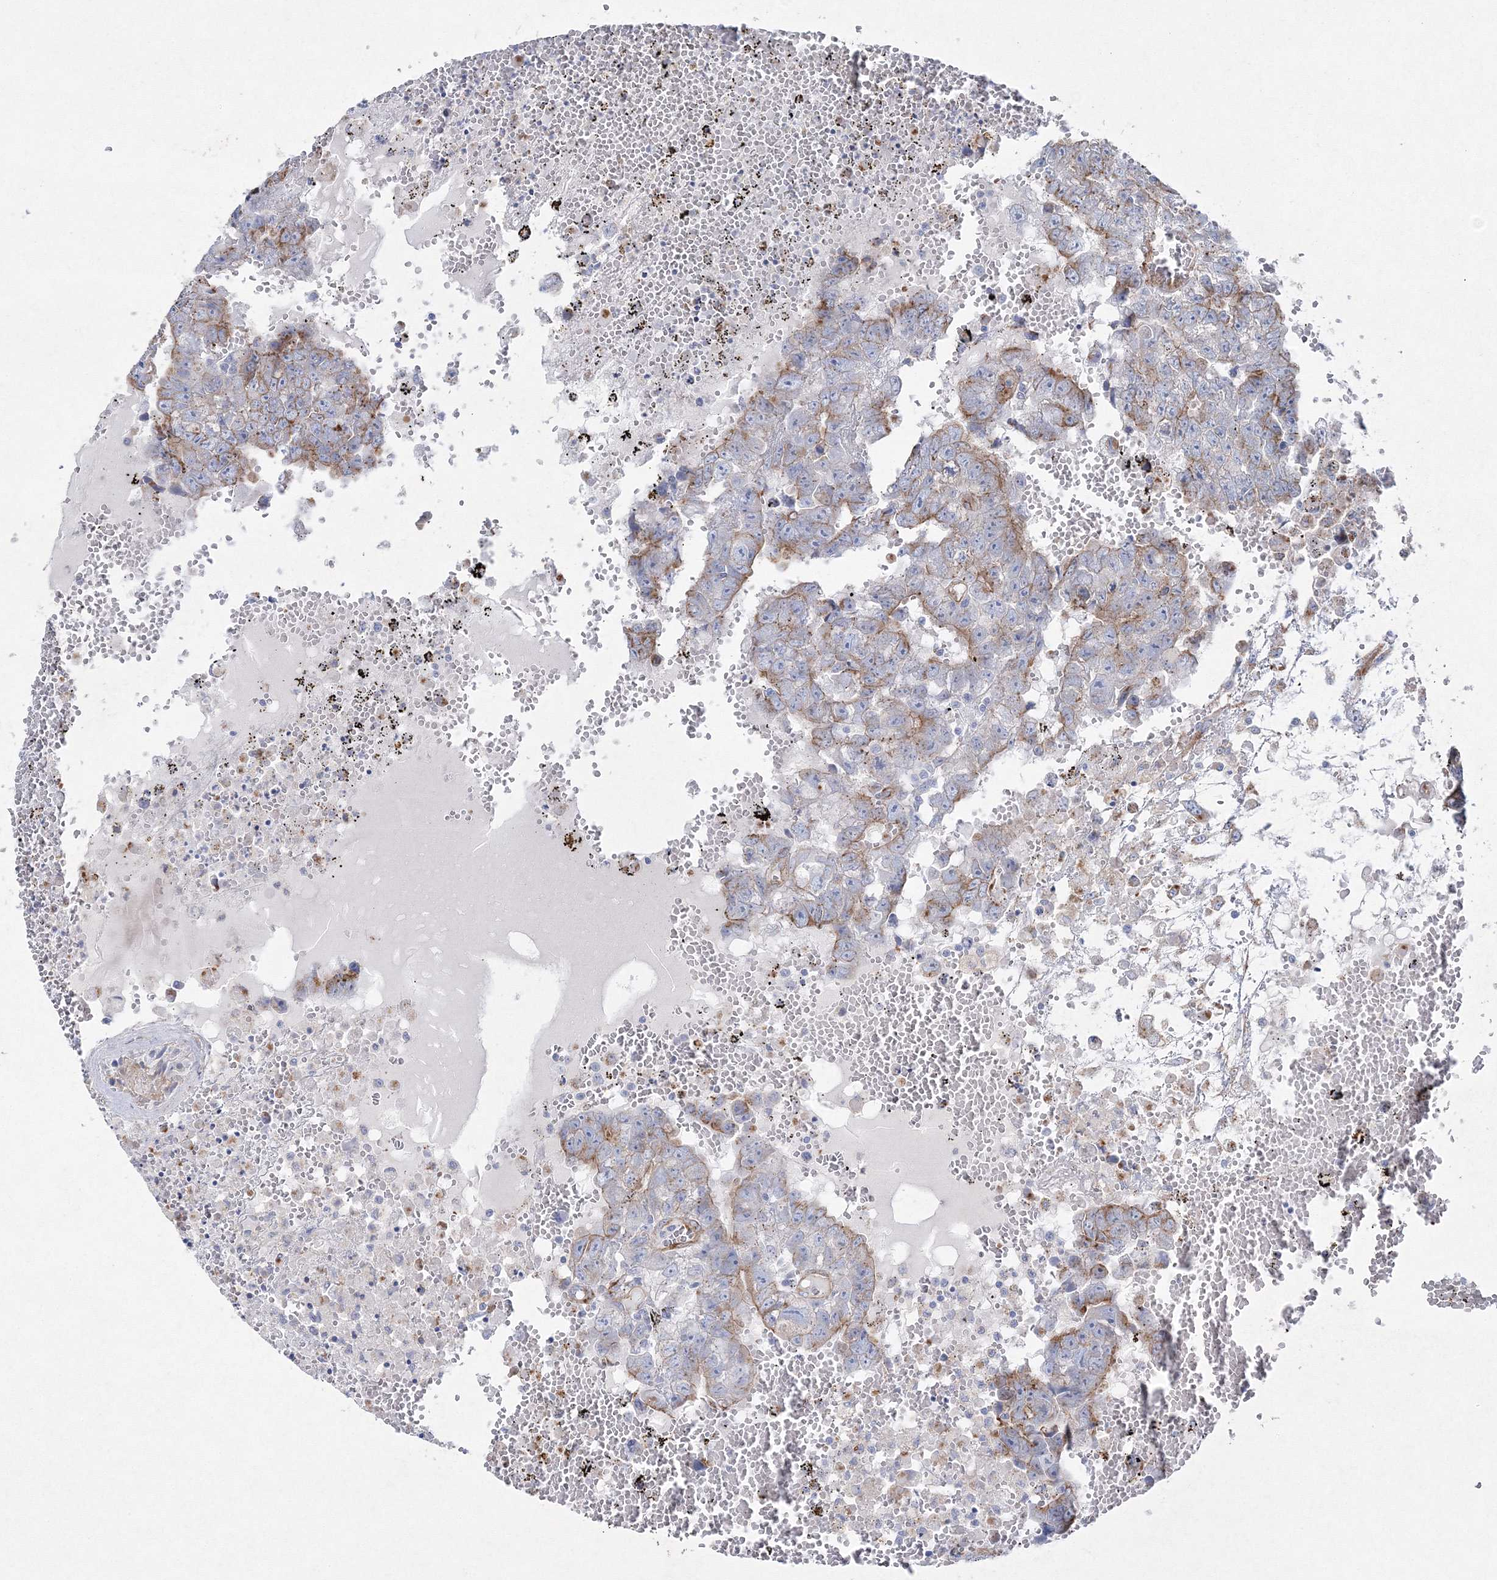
{"staining": {"intensity": "moderate", "quantity": "<25%", "location": "cytoplasmic/membranous"}, "tissue": "testis cancer", "cell_type": "Tumor cells", "image_type": "cancer", "snomed": [{"axis": "morphology", "description": "Carcinoma, Embryonal, NOS"}, {"axis": "topography", "description": "Testis"}], "caption": "Tumor cells show low levels of moderate cytoplasmic/membranous expression in about <25% of cells in embryonal carcinoma (testis).", "gene": "NAA40", "patient": {"sex": "male", "age": 25}}